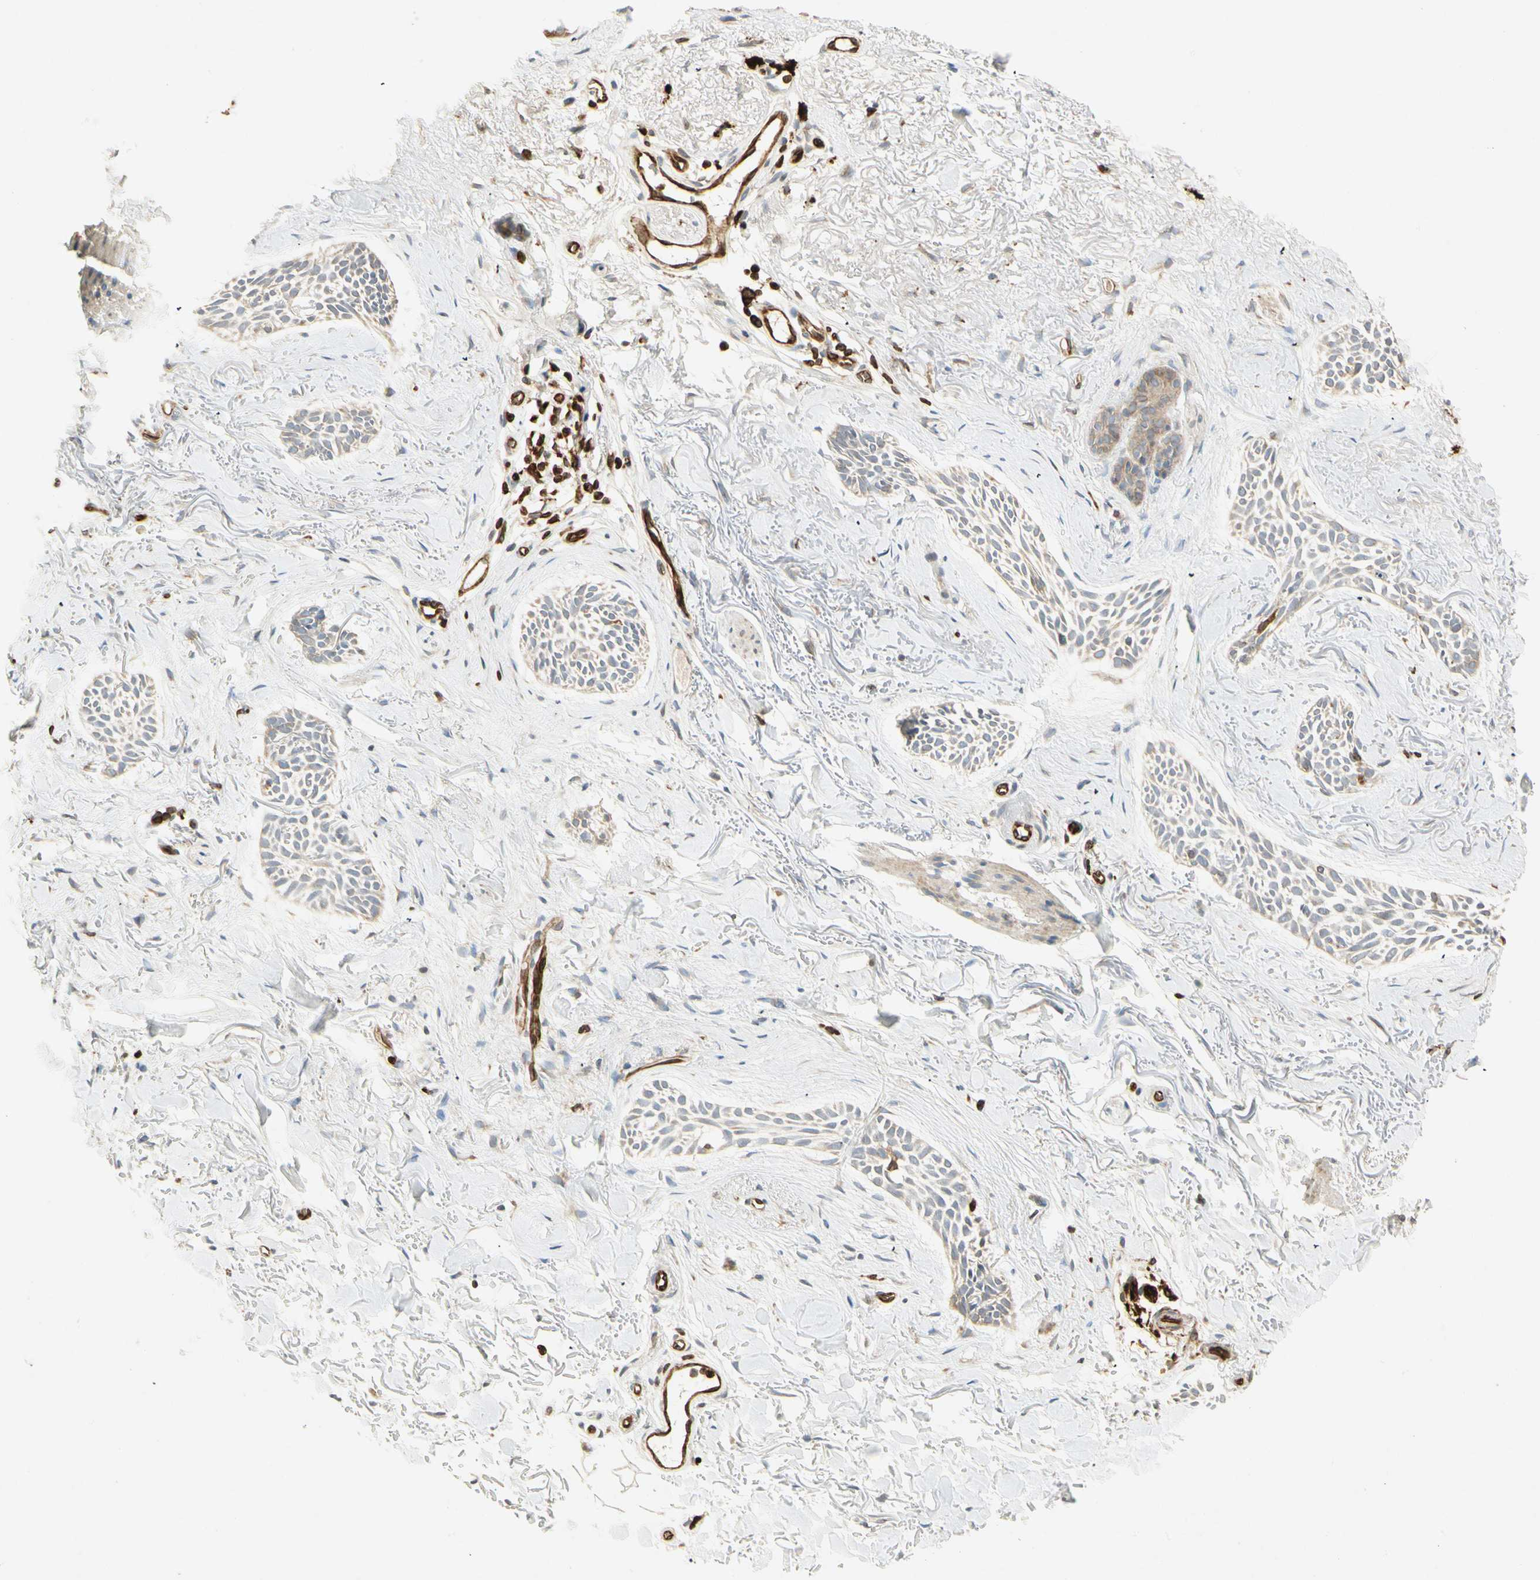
{"staining": {"intensity": "weak", "quantity": ">75%", "location": "cytoplasmic/membranous"}, "tissue": "skin cancer", "cell_type": "Tumor cells", "image_type": "cancer", "snomed": [{"axis": "morphology", "description": "Normal tissue, NOS"}, {"axis": "morphology", "description": "Basal cell carcinoma"}, {"axis": "topography", "description": "Skin"}], "caption": "An immunohistochemistry (IHC) micrograph of neoplastic tissue is shown. Protein staining in brown shows weak cytoplasmic/membranous positivity in basal cell carcinoma (skin) within tumor cells.", "gene": "TAPBP", "patient": {"sex": "female", "age": 84}}